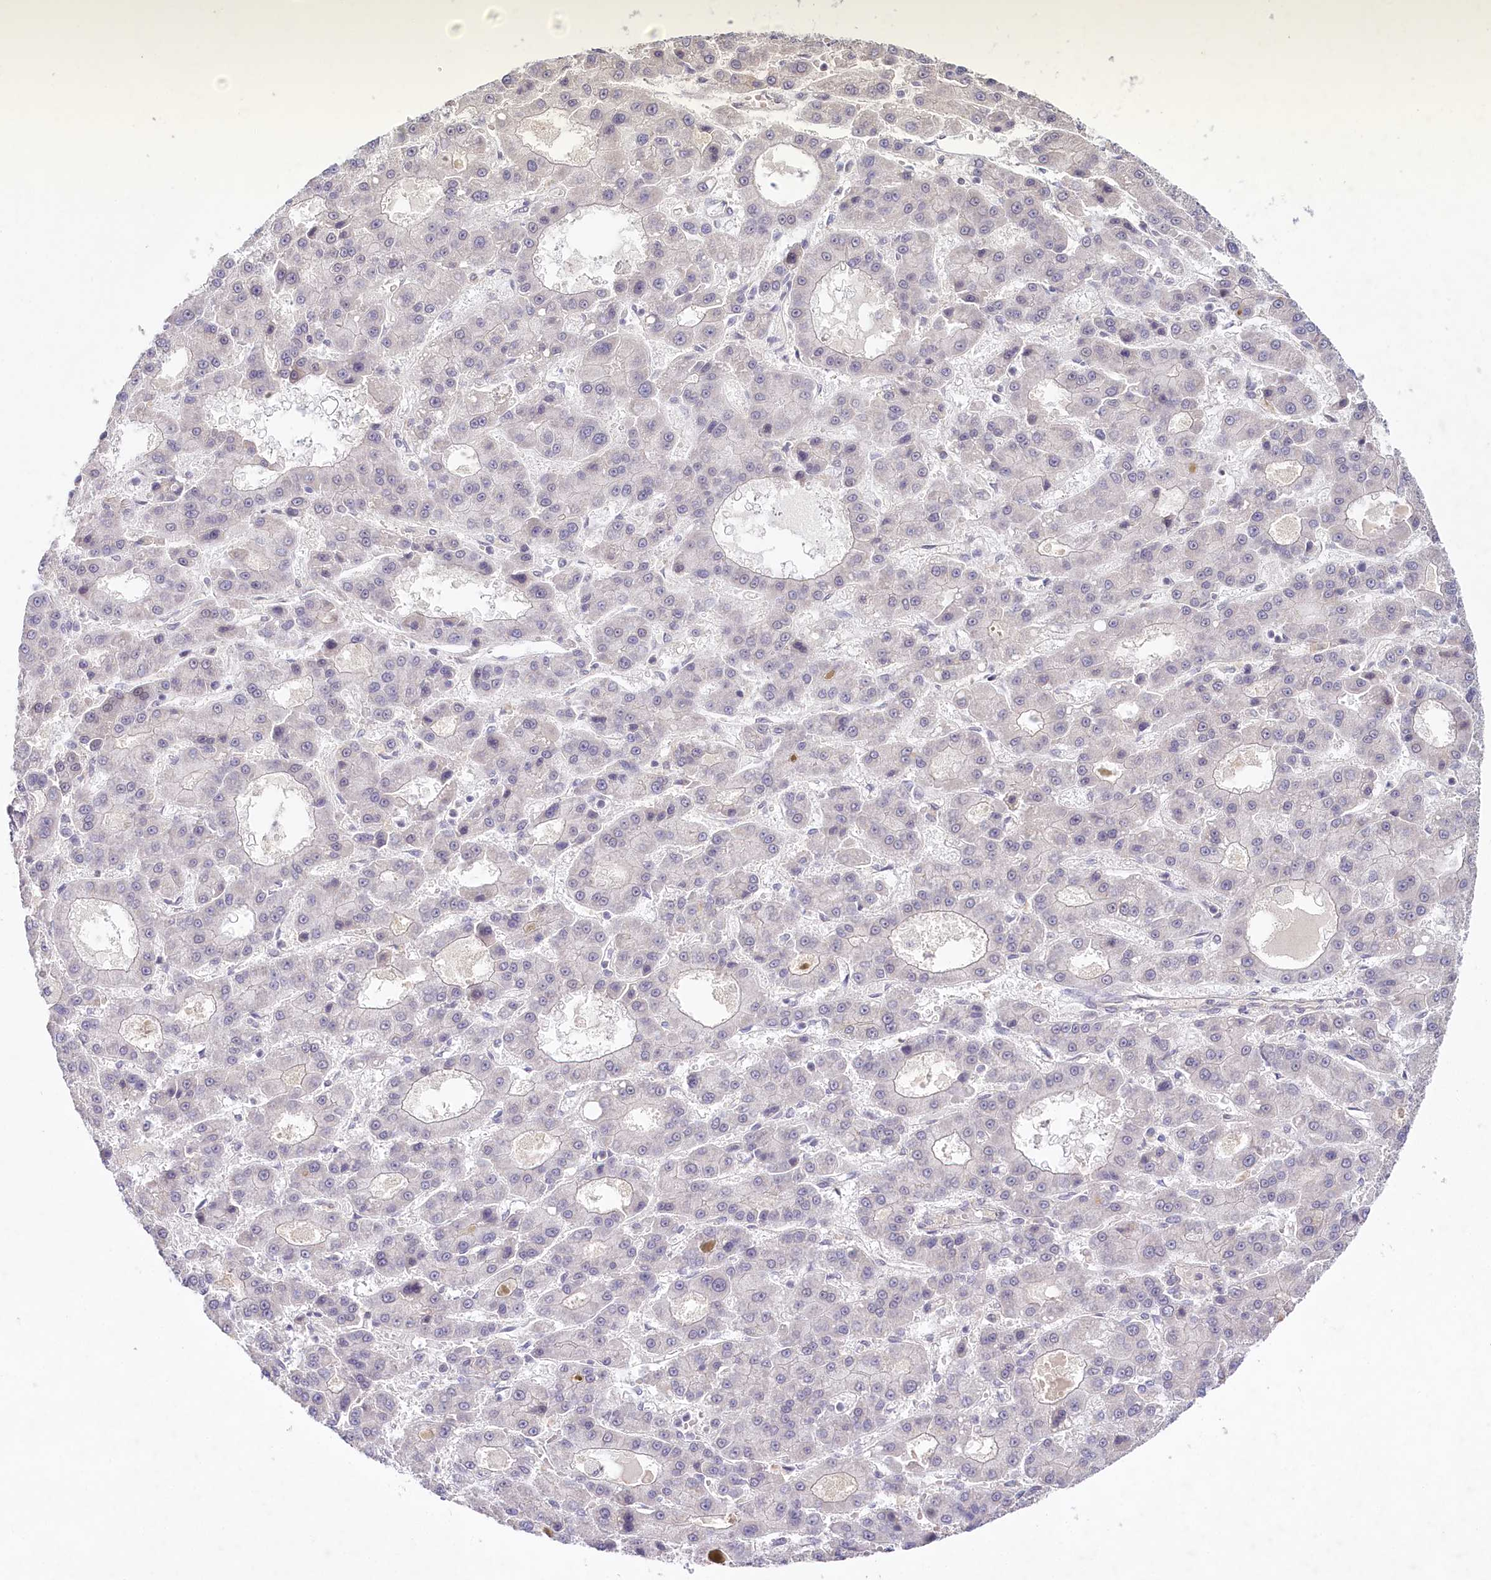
{"staining": {"intensity": "negative", "quantity": "none", "location": "none"}, "tissue": "liver cancer", "cell_type": "Tumor cells", "image_type": "cancer", "snomed": [{"axis": "morphology", "description": "Carcinoma, Hepatocellular, NOS"}, {"axis": "topography", "description": "Liver"}], "caption": "Immunohistochemistry micrograph of neoplastic tissue: human liver hepatocellular carcinoma stained with DAB shows no significant protein staining in tumor cells.", "gene": "AMTN", "patient": {"sex": "male", "age": 70}}